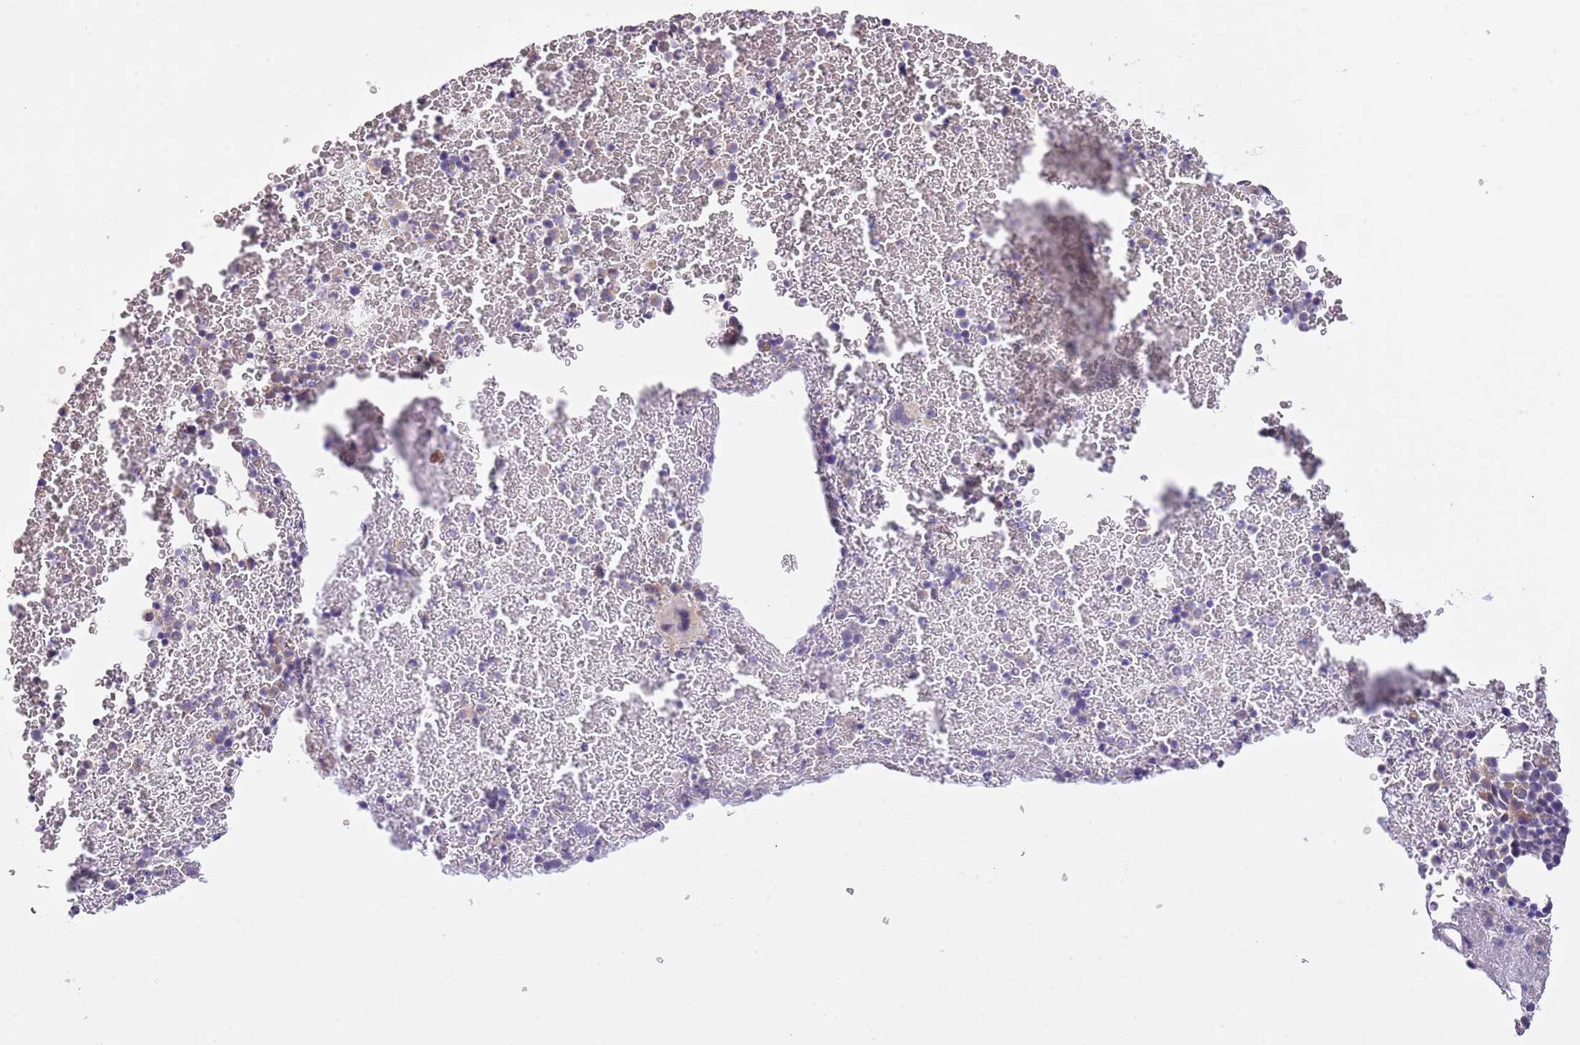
{"staining": {"intensity": "negative", "quantity": "none", "location": "none"}, "tissue": "bone marrow", "cell_type": "Hematopoietic cells", "image_type": "normal", "snomed": [{"axis": "morphology", "description": "Normal tissue, NOS"}, {"axis": "topography", "description": "Bone marrow"}], "caption": "The micrograph exhibits no staining of hematopoietic cells in benign bone marrow.", "gene": "AP1S2", "patient": {"sex": "male", "age": 11}}